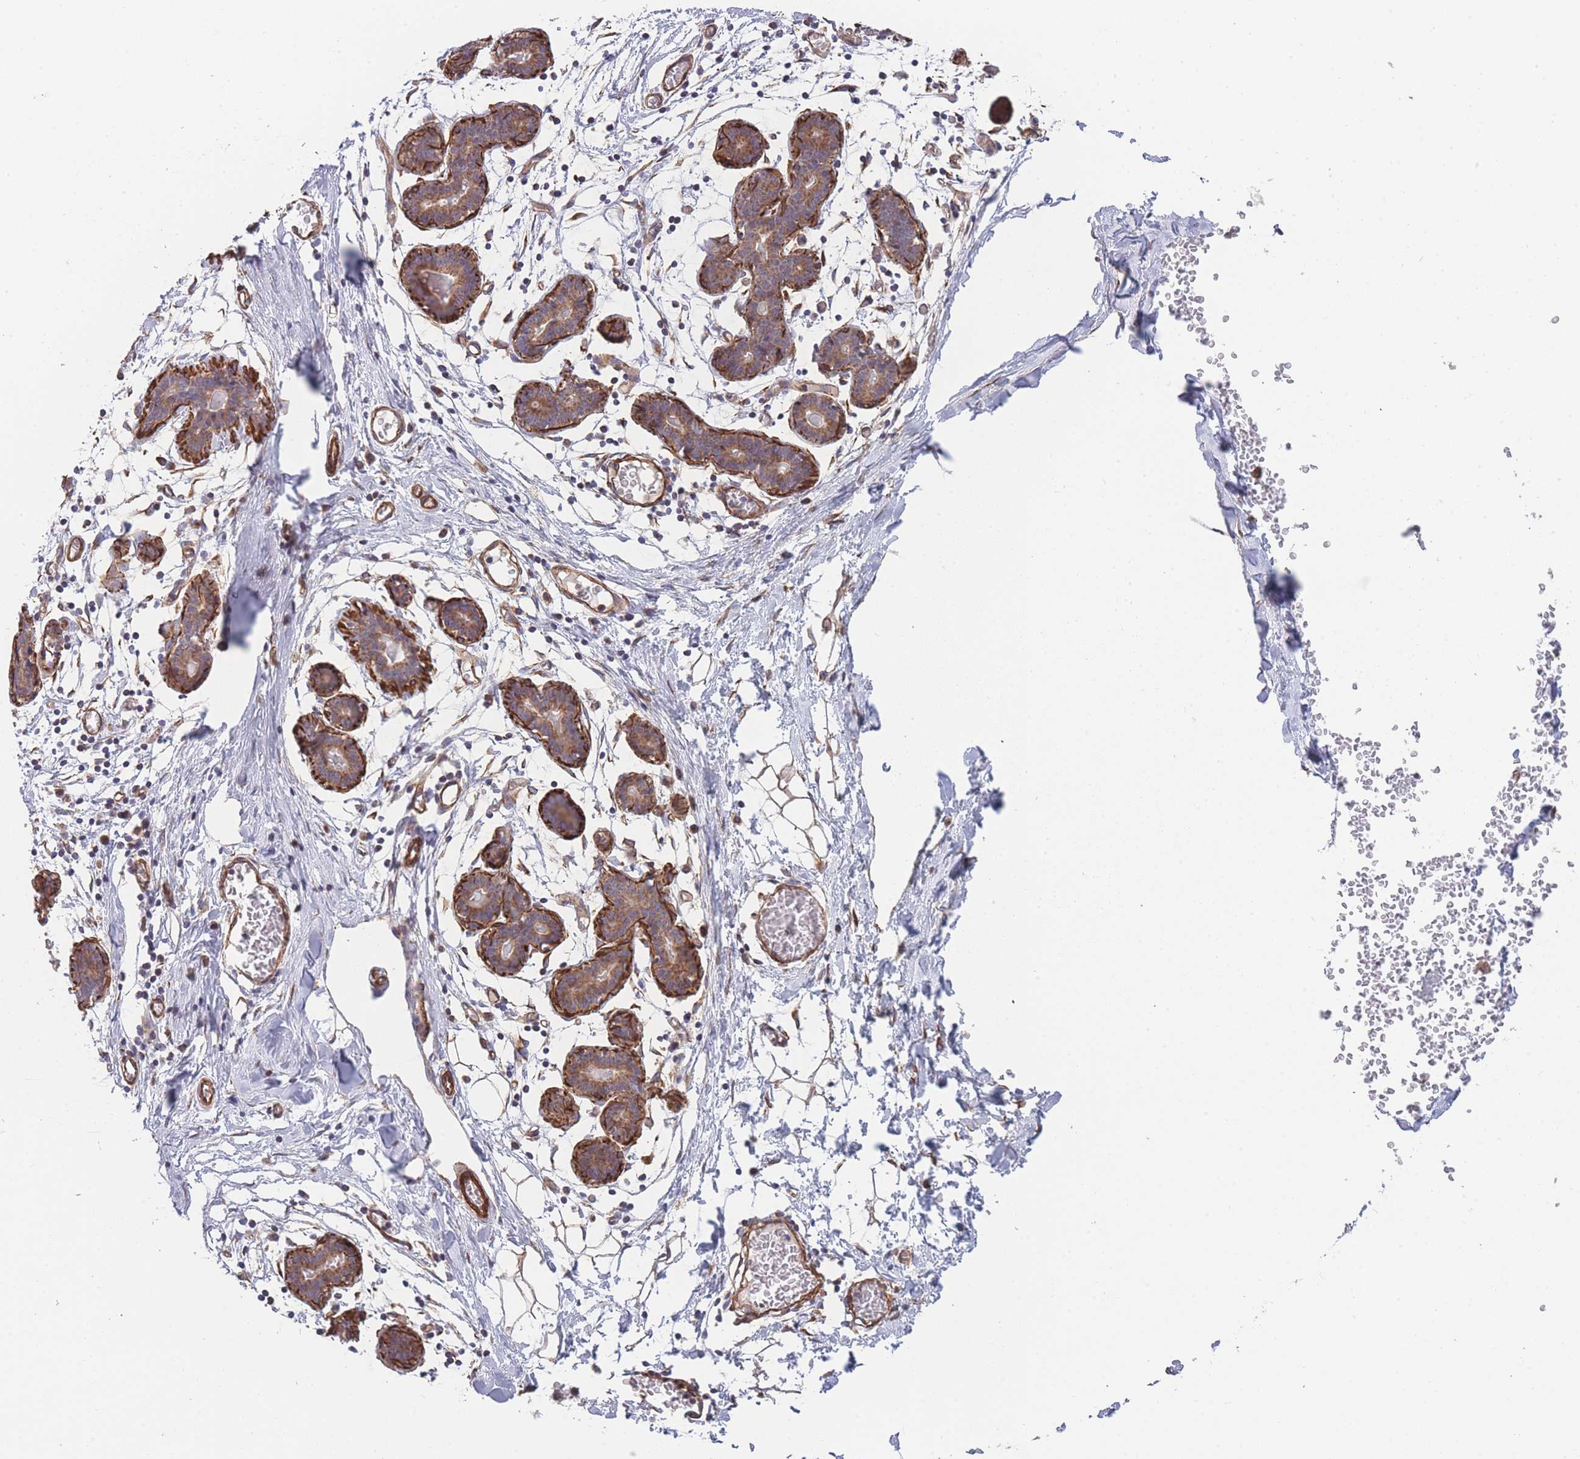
{"staining": {"intensity": "weak", "quantity": ">75%", "location": "cytoplasmic/membranous"}, "tissue": "breast", "cell_type": "Adipocytes", "image_type": "normal", "snomed": [{"axis": "morphology", "description": "Normal tissue, NOS"}, {"axis": "topography", "description": "Breast"}], "caption": "An IHC photomicrograph of normal tissue is shown. Protein staining in brown labels weak cytoplasmic/membranous positivity in breast within adipocytes.", "gene": "MTRES1", "patient": {"sex": "female", "age": 27}}